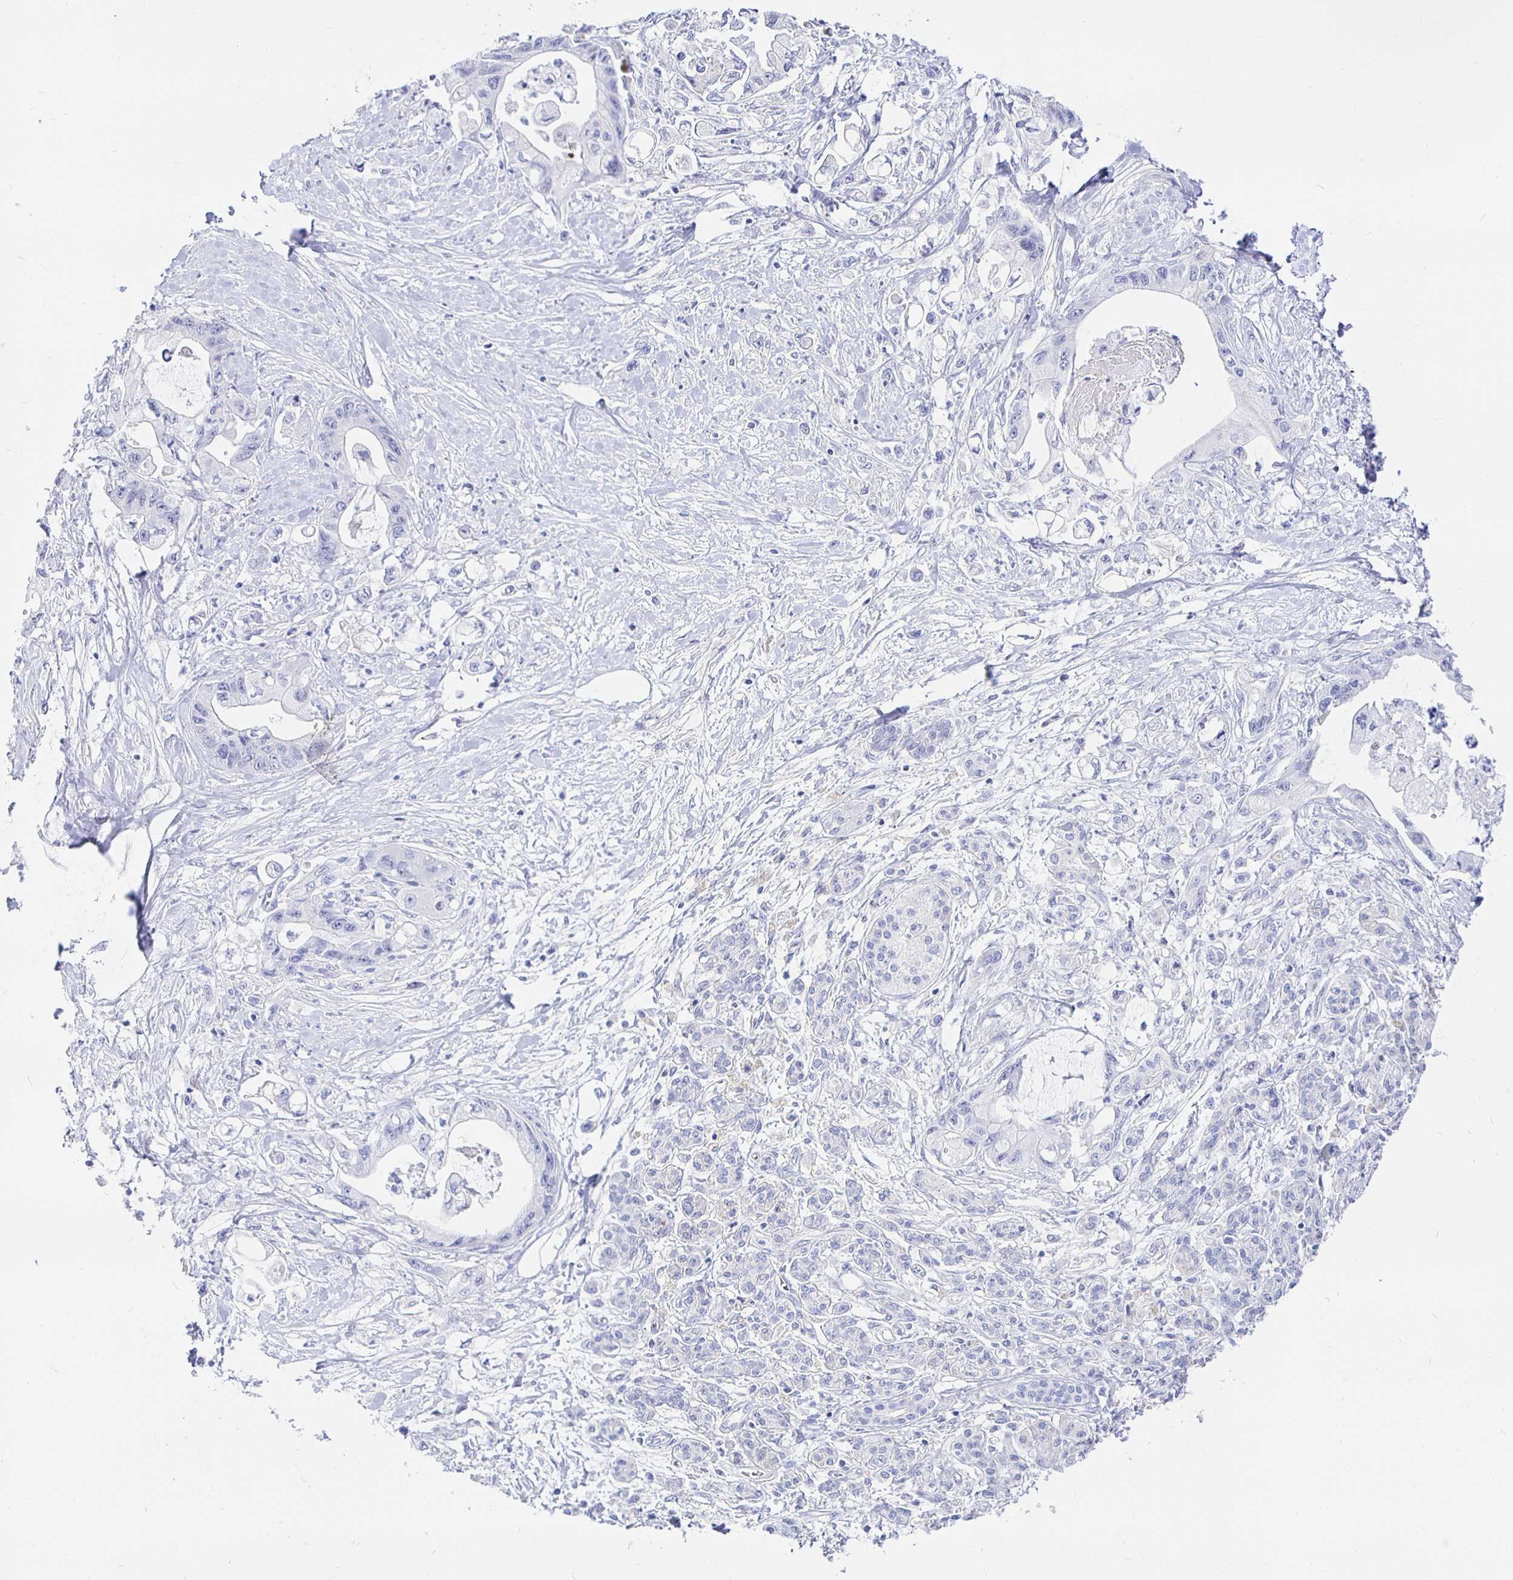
{"staining": {"intensity": "negative", "quantity": "none", "location": "none"}, "tissue": "pancreatic cancer", "cell_type": "Tumor cells", "image_type": "cancer", "snomed": [{"axis": "morphology", "description": "Adenocarcinoma, NOS"}, {"axis": "topography", "description": "Pancreas"}], "caption": "Photomicrograph shows no significant protein expression in tumor cells of pancreatic adenocarcinoma.", "gene": "UMOD", "patient": {"sex": "male", "age": 61}}